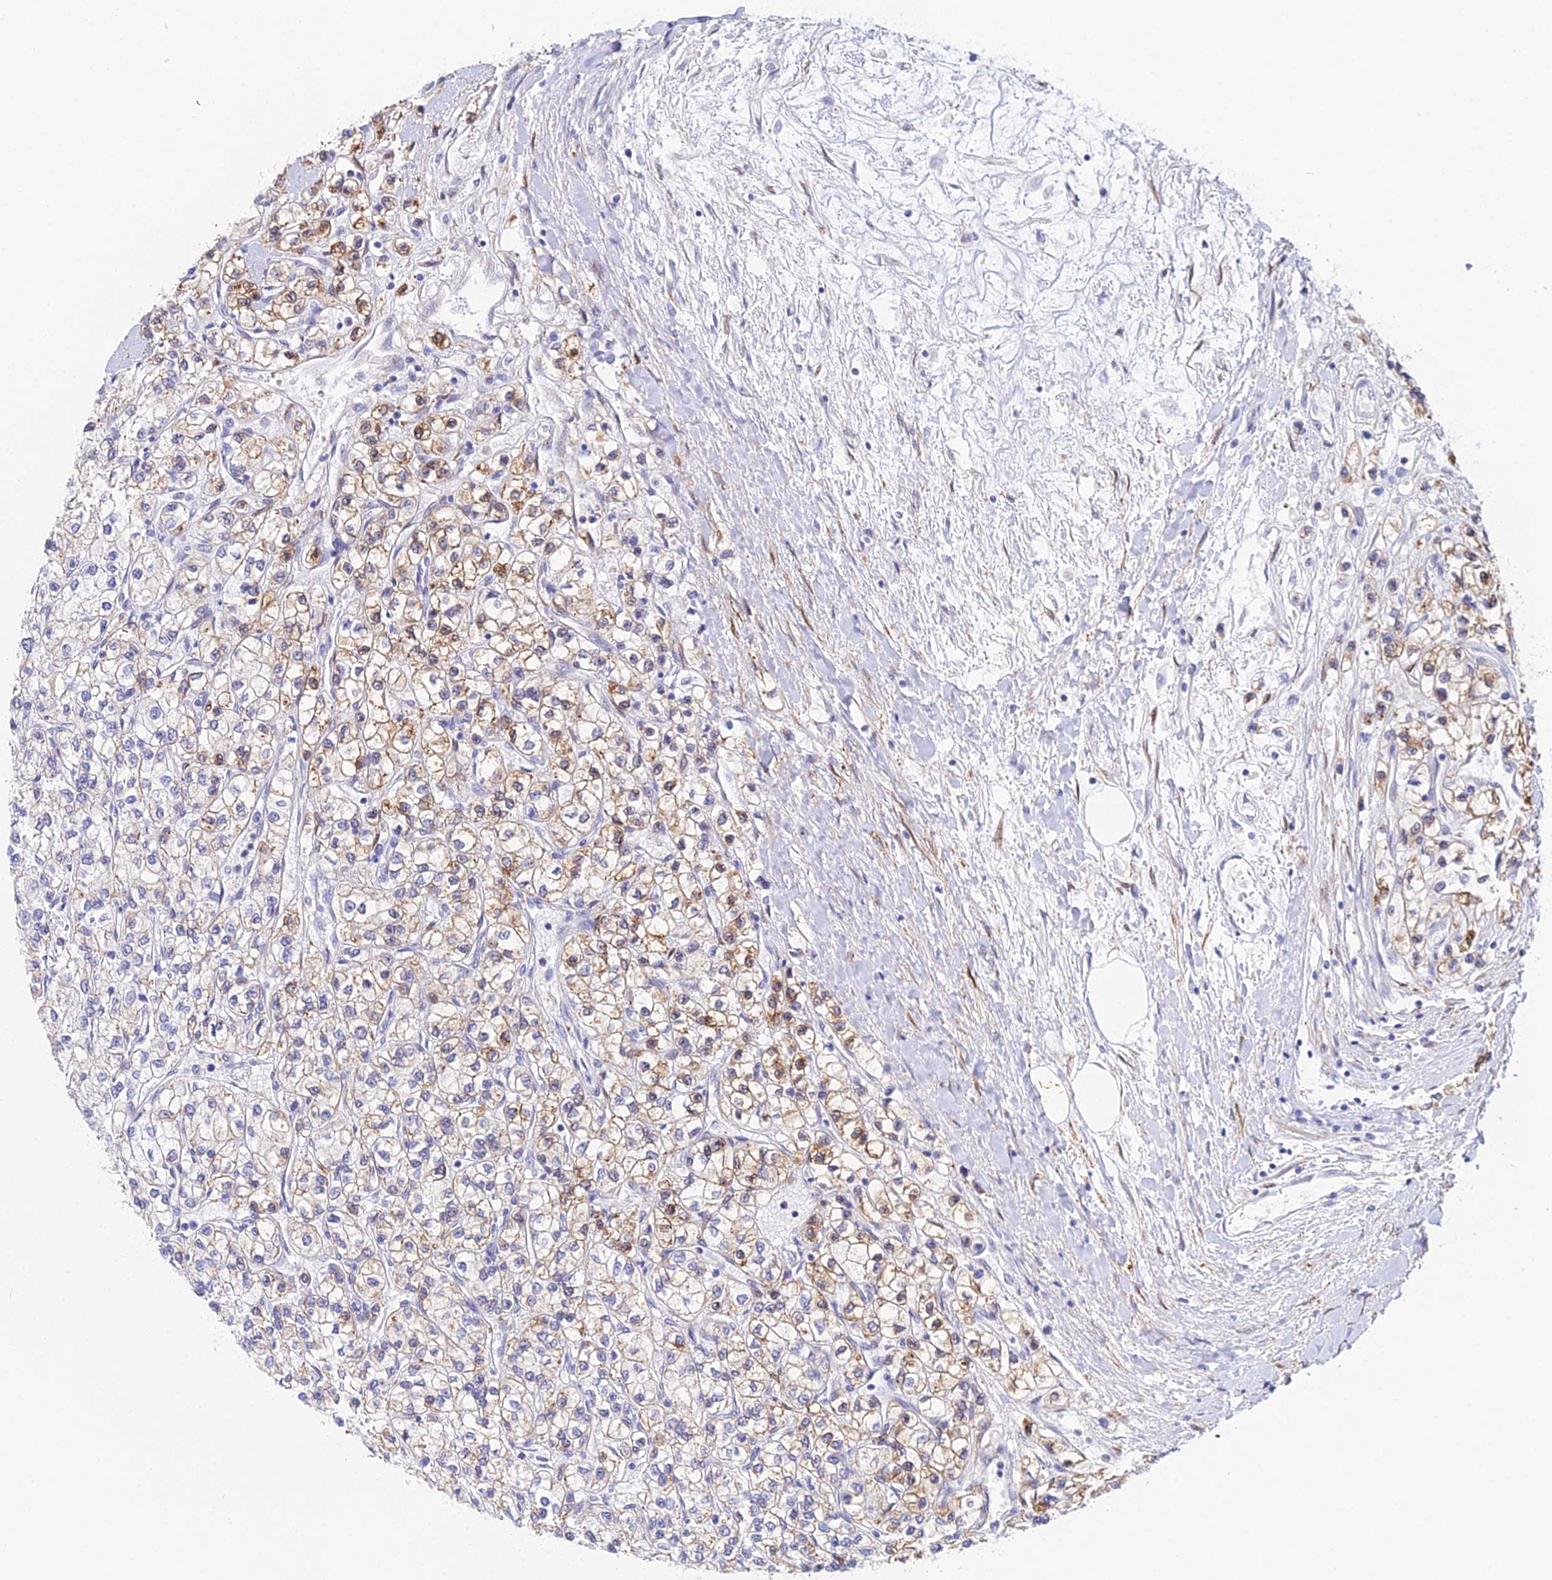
{"staining": {"intensity": "moderate", "quantity": "<25%", "location": "cytoplasmic/membranous"}, "tissue": "renal cancer", "cell_type": "Tumor cells", "image_type": "cancer", "snomed": [{"axis": "morphology", "description": "Adenocarcinoma, NOS"}, {"axis": "topography", "description": "Kidney"}], "caption": "IHC (DAB) staining of human adenocarcinoma (renal) exhibits moderate cytoplasmic/membranous protein staining in about <25% of tumor cells.", "gene": "MXRA7", "patient": {"sex": "male", "age": 80}}